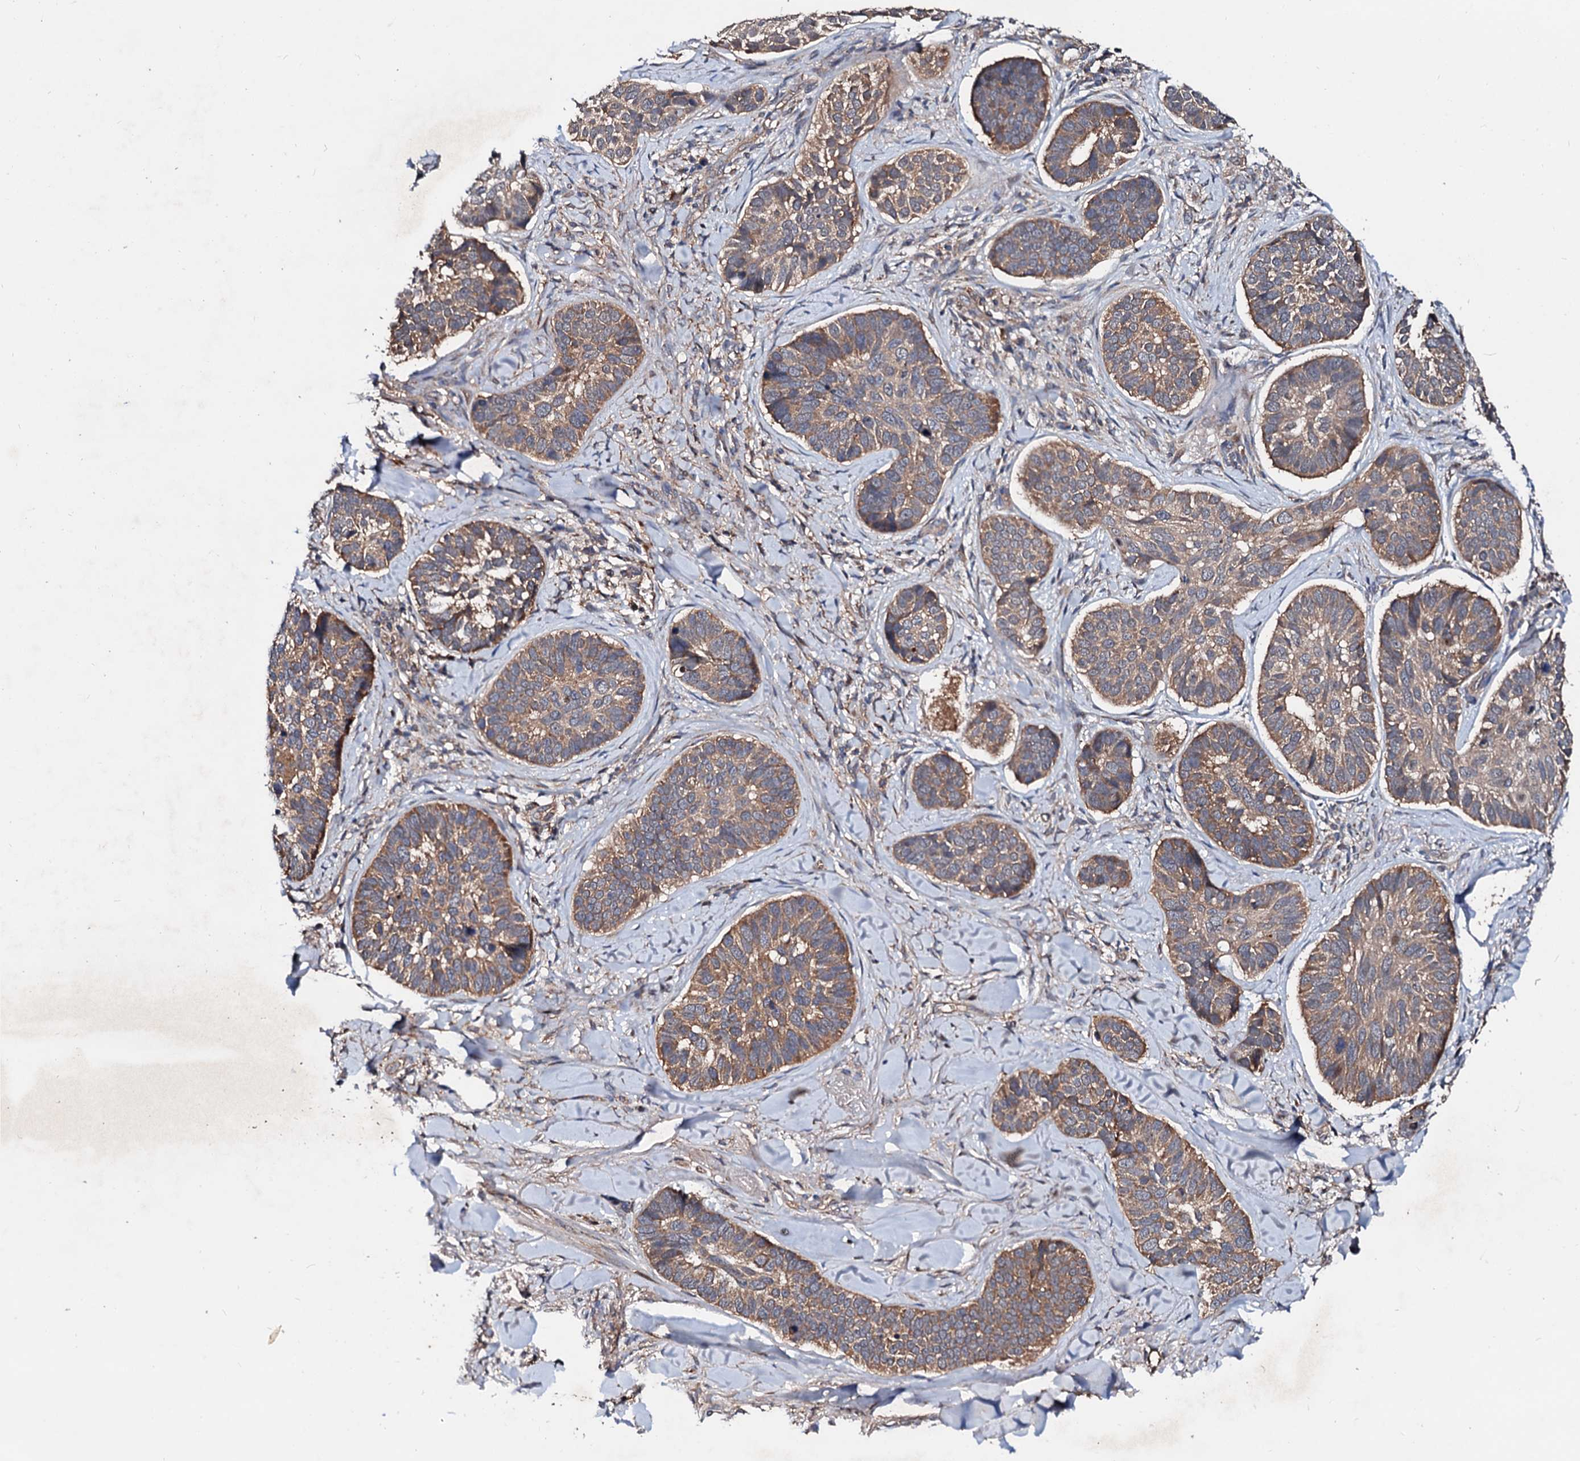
{"staining": {"intensity": "moderate", "quantity": ">75%", "location": "cytoplasmic/membranous"}, "tissue": "skin cancer", "cell_type": "Tumor cells", "image_type": "cancer", "snomed": [{"axis": "morphology", "description": "Basal cell carcinoma"}, {"axis": "topography", "description": "Skin"}], "caption": "Brown immunohistochemical staining in skin cancer (basal cell carcinoma) shows moderate cytoplasmic/membranous staining in about >75% of tumor cells.", "gene": "EXTL1", "patient": {"sex": "male", "age": 62}}